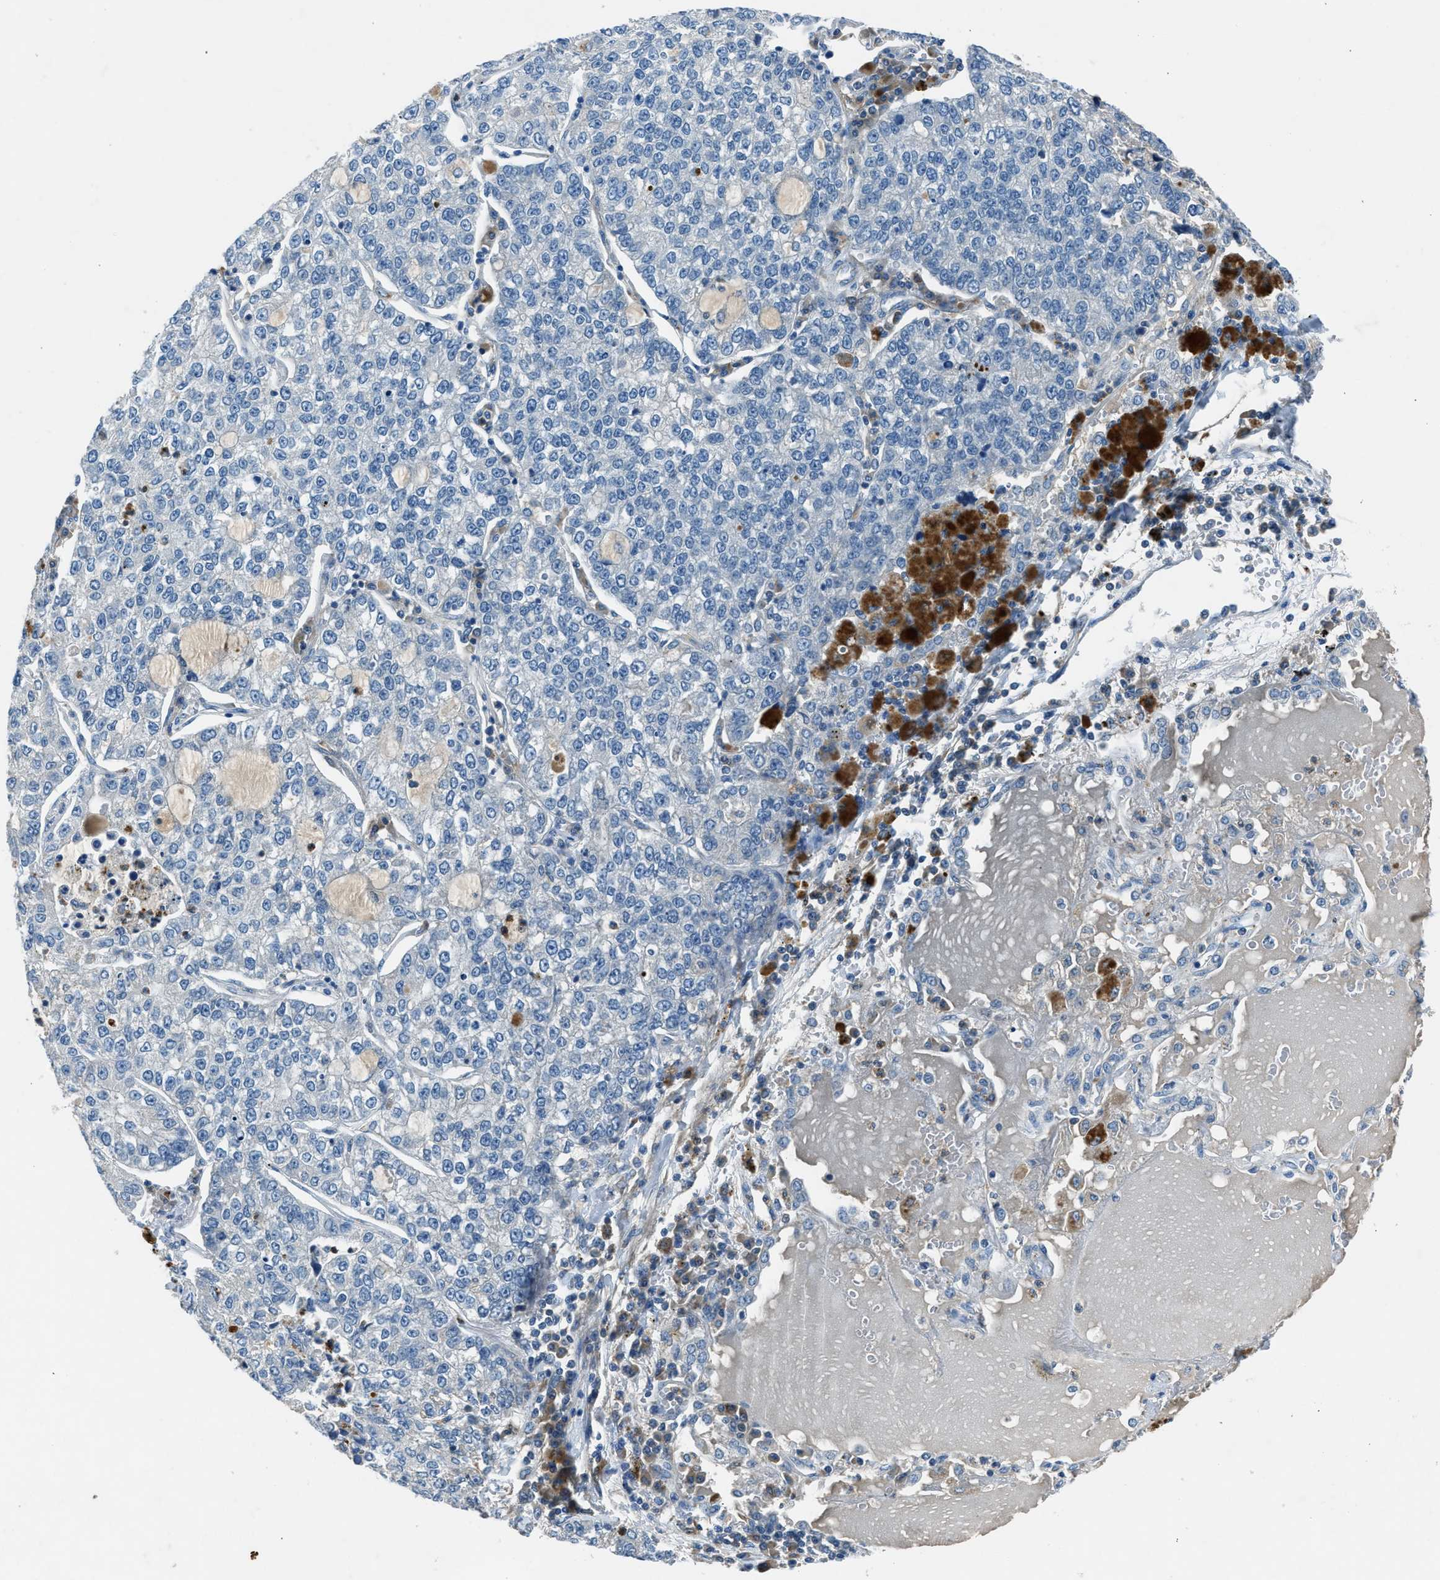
{"staining": {"intensity": "negative", "quantity": "none", "location": "none"}, "tissue": "lung cancer", "cell_type": "Tumor cells", "image_type": "cancer", "snomed": [{"axis": "morphology", "description": "Adenocarcinoma, NOS"}, {"axis": "topography", "description": "Lung"}], "caption": "DAB (3,3'-diaminobenzidine) immunohistochemical staining of adenocarcinoma (lung) reveals no significant positivity in tumor cells.", "gene": "BMP1", "patient": {"sex": "male", "age": 49}}